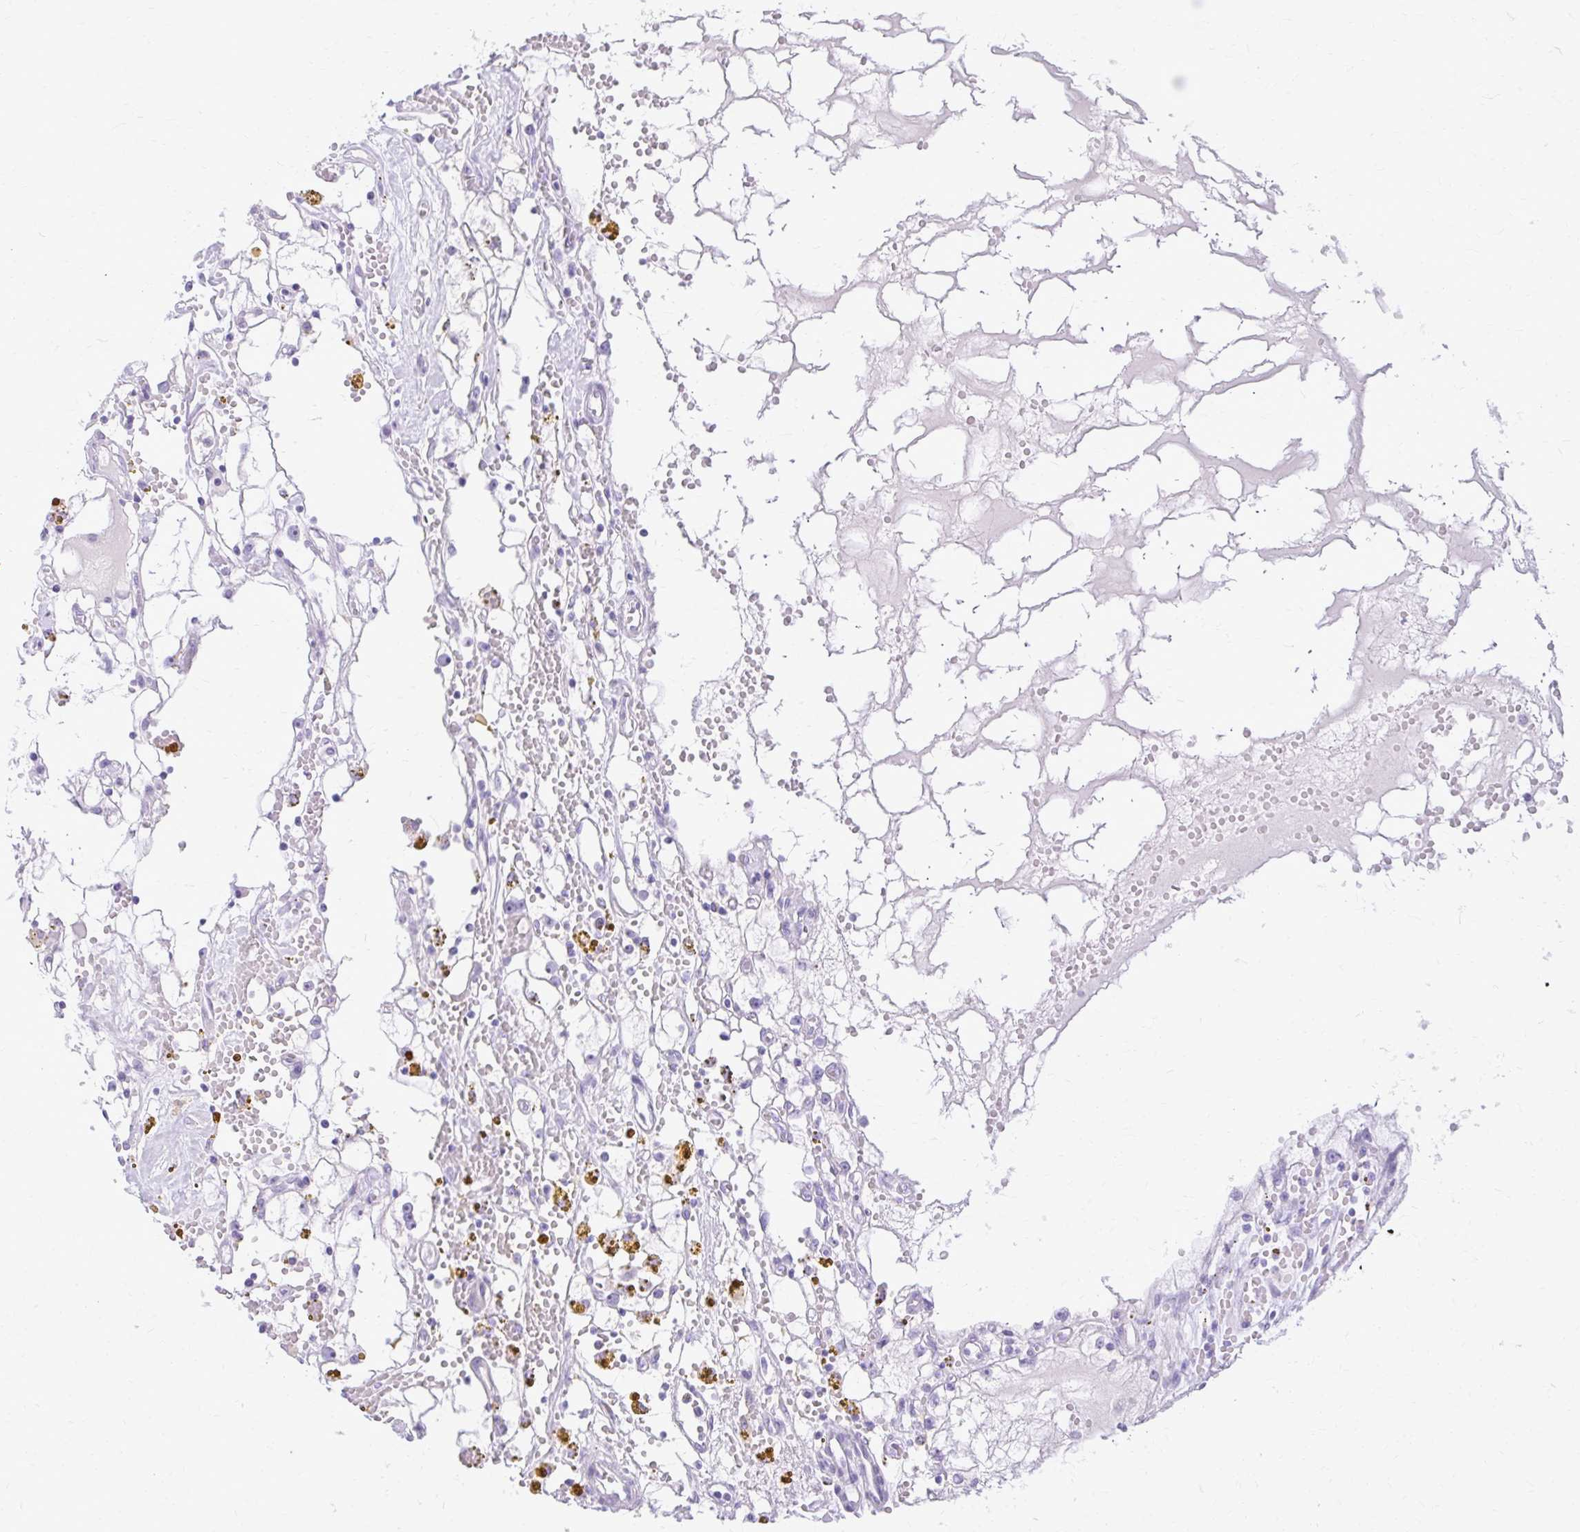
{"staining": {"intensity": "negative", "quantity": "none", "location": "none"}, "tissue": "renal cancer", "cell_type": "Tumor cells", "image_type": "cancer", "snomed": [{"axis": "morphology", "description": "Adenocarcinoma, NOS"}, {"axis": "topography", "description": "Kidney"}], "caption": "Histopathology image shows no significant protein expression in tumor cells of renal cancer. Brightfield microscopy of IHC stained with DAB (brown) and hematoxylin (blue), captured at high magnification.", "gene": "PRAP1", "patient": {"sex": "male", "age": 56}}